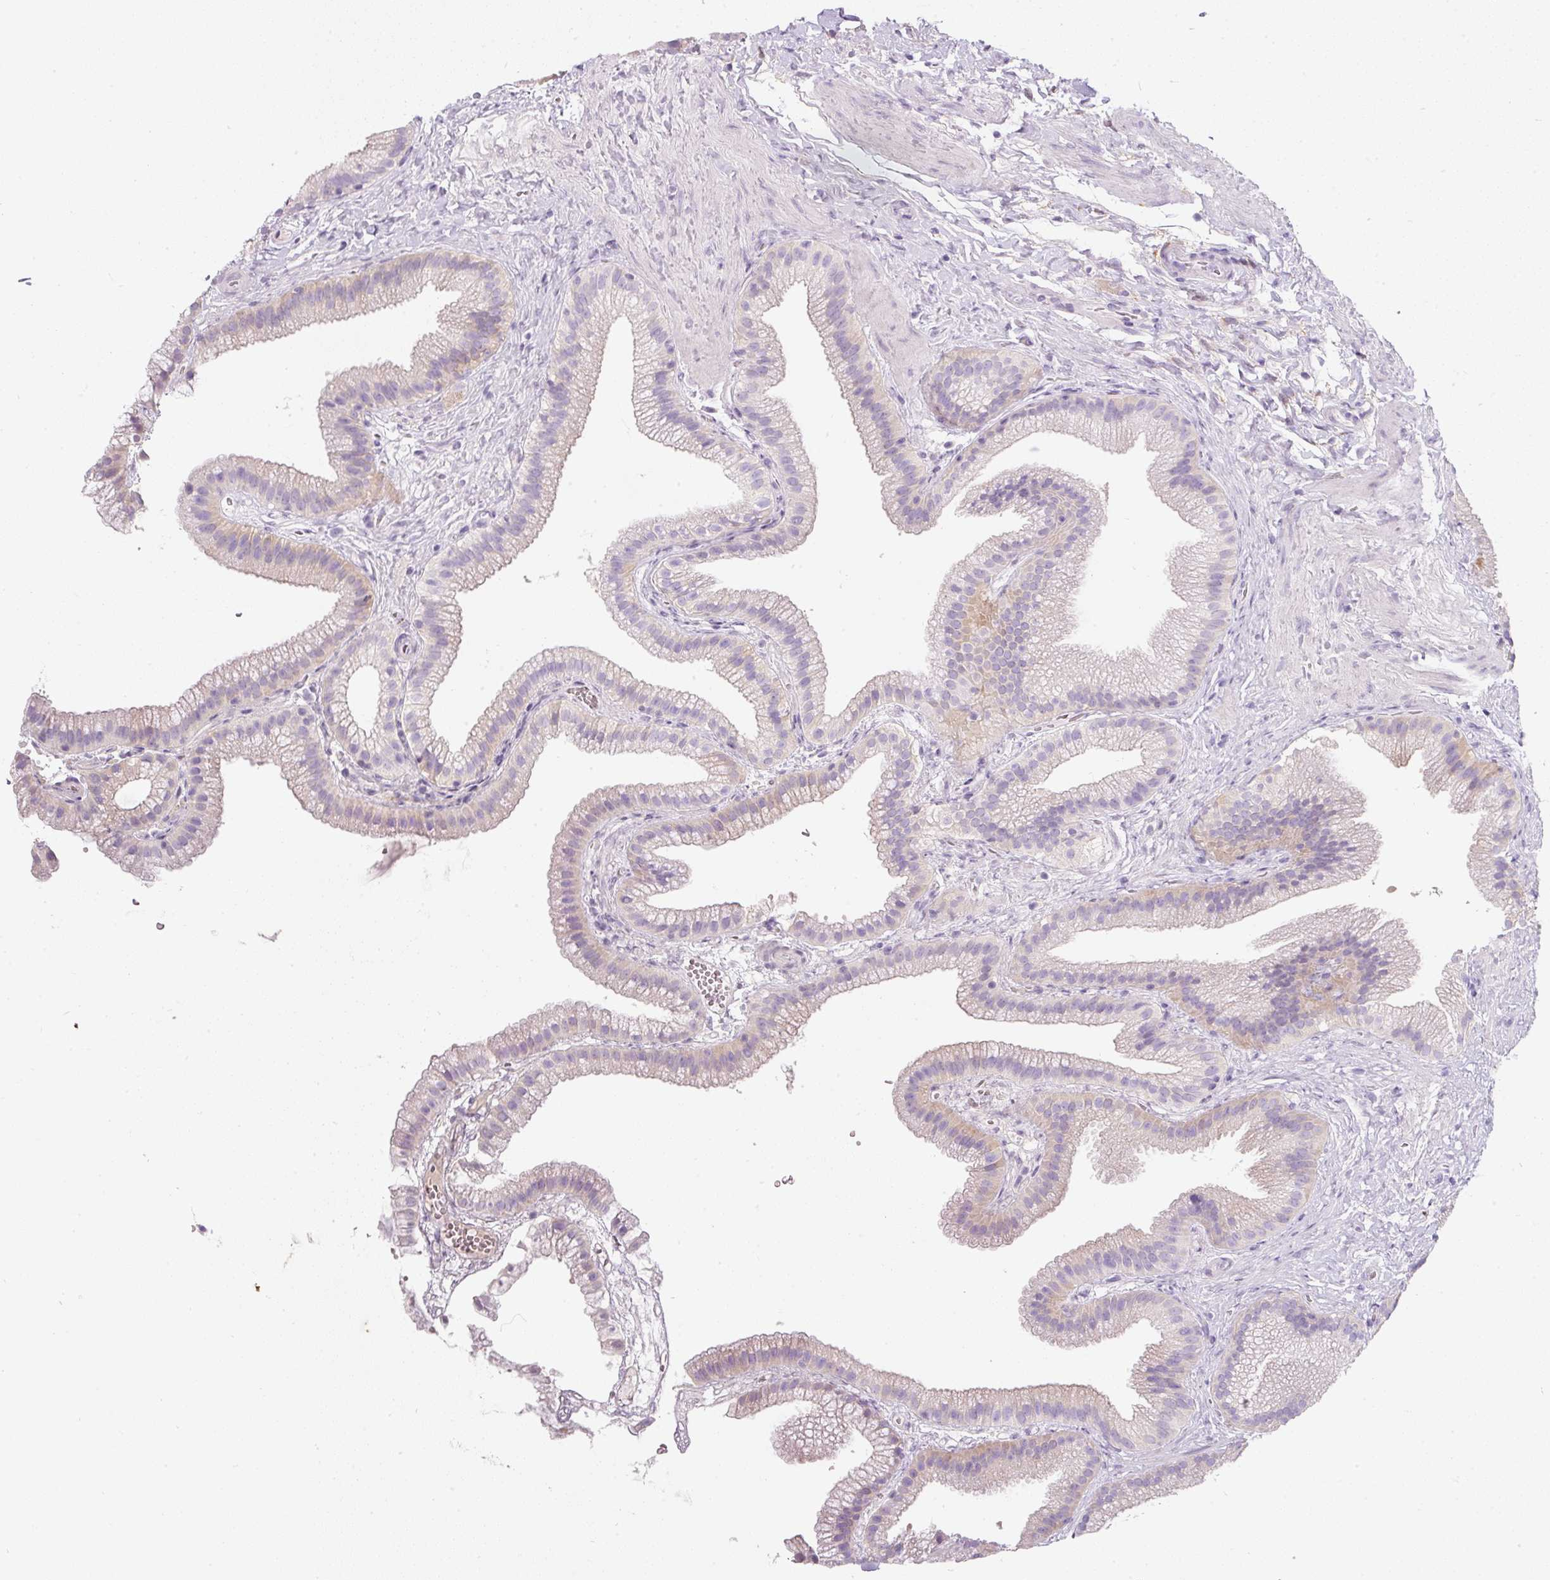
{"staining": {"intensity": "weak", "quantity": "<25%", "location": "cytoplasmic/membranous"}, "tissue": "gallbladder", "cell_type": "Glandular cells", "image_type": "normal", "snomed": [{"axis": "morphology", "description": "Normal tissue, NOS"}, {"axis": "topography", "description": "Gallbladder"}], "caption": "Immunohistochemical staining of benign gallbladder reveals no significant expression in glandular cells. The staining was performed using DAB to visualize the protein expression in brown, while the nuclei were stained in blue with hematoxylin (Magnification: 20x).", "gene": "DNM1", "patient": {"sex": "female", "age": 63}}